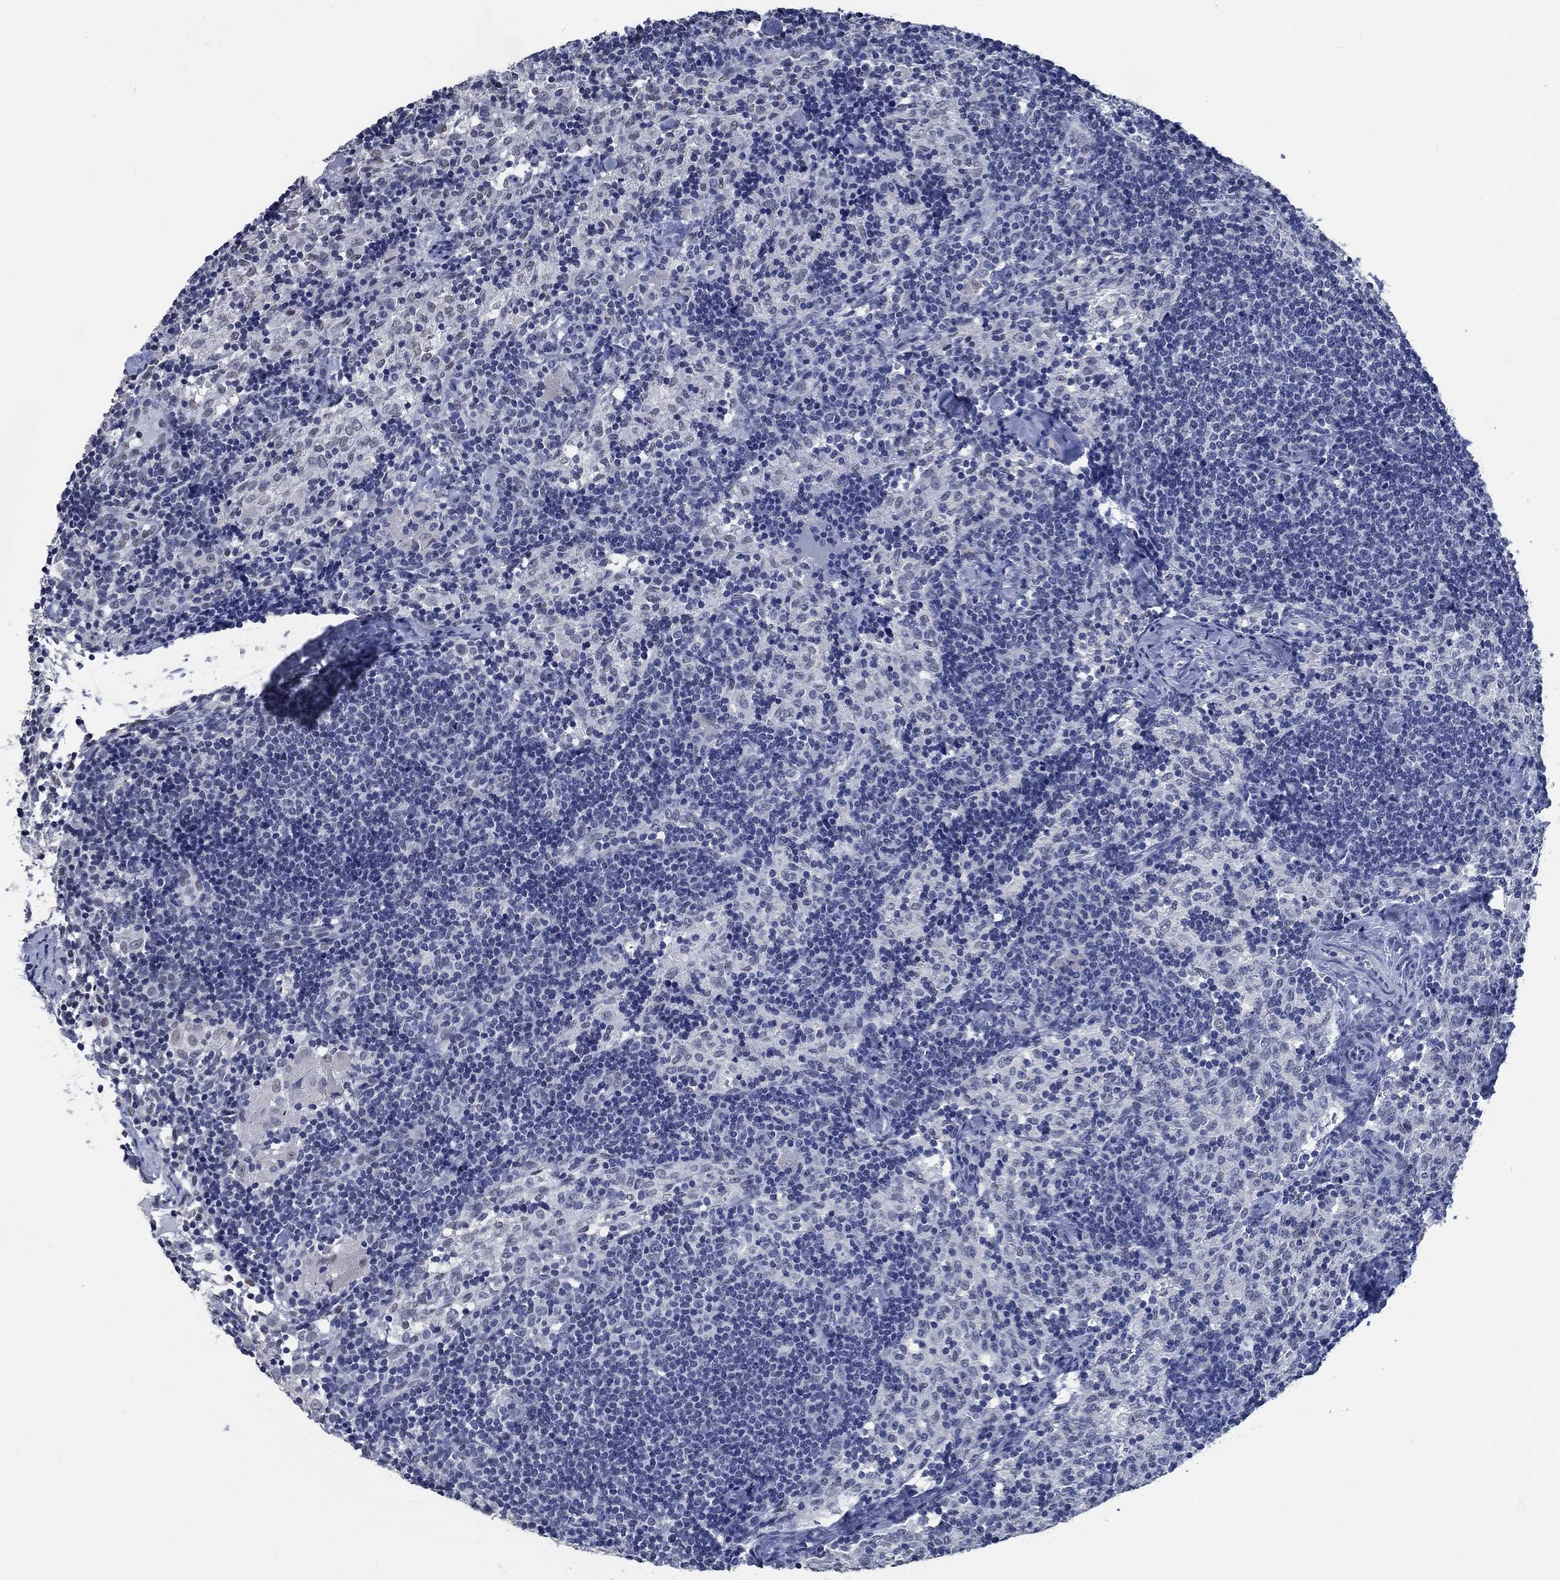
{"staining": {"intensity": "negative", "quantity": "none", "location": "none"}, "tissue": "lymph node", "cell_type": "Germinal center cells", "image_type": "normal", "snomed": [{"axis": "morphology", "description": "Normal tissue, NOS"}, {"axis": "topography", "description": "Lymph node"}], "caption": "Immunohistochemical staining of unremarkable lymph node displays no significant expression in germinal center cells. (Brightfield microscopy of DAB (3,3'-diaminobenzidine) immunohistochemistry at high magnification).", "gene": "OBSCN", "patient": {"sex": "female", "age": 52}}